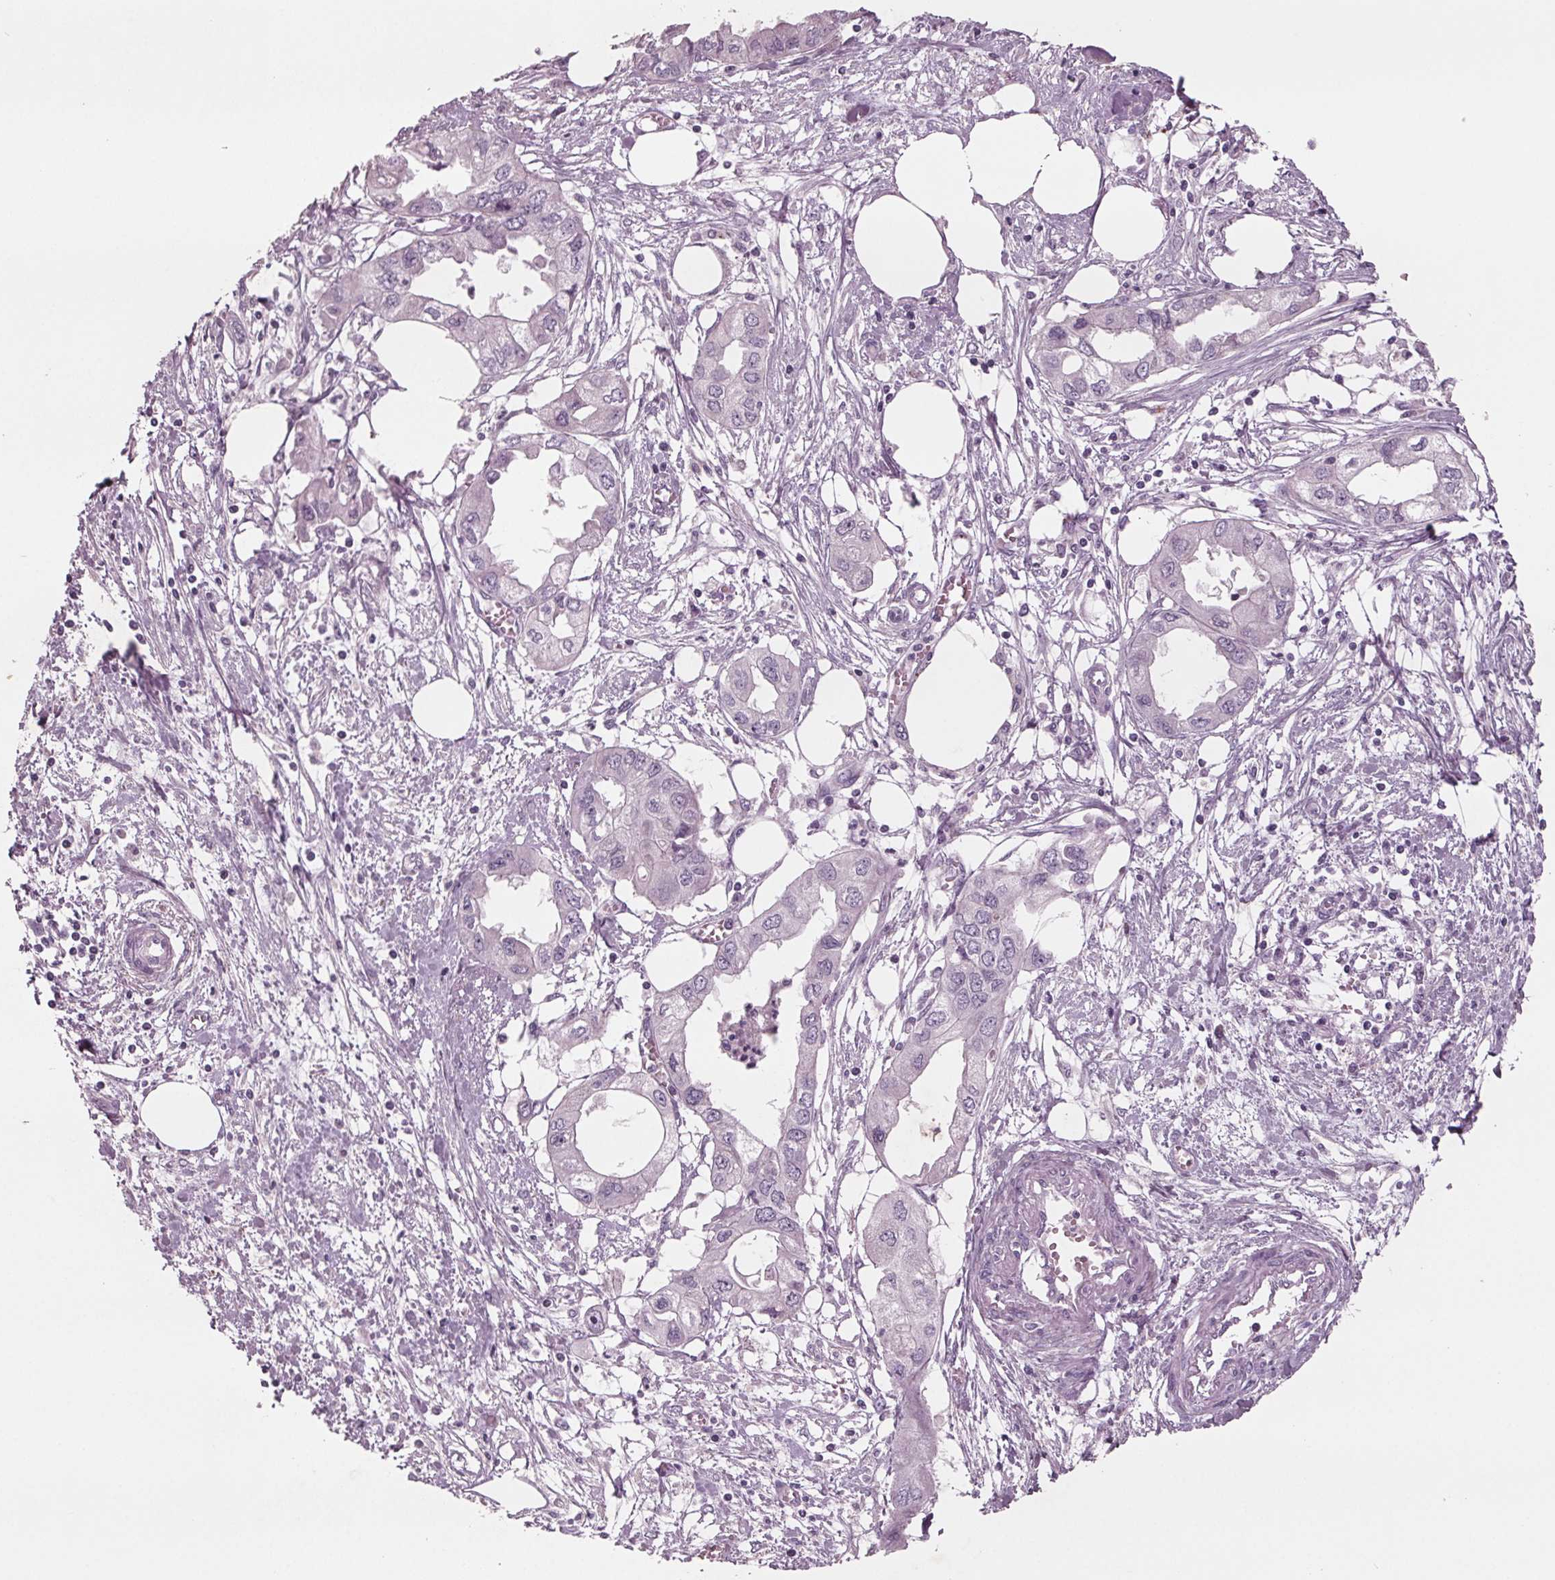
{"staining": {"intensity": "negative", "quantity": "none", "location": "none"}, "tissue": "endometrial cancer", "cell_type": "Tumor cells", "image_type": "cancer", "snomed": [{"axis": "morphology", "description": "Adenocarcinoma, NOS"}, {"axis": "morphology", "description": "Adenocarcinoma, metastatic, NOS"}, {"axis": "topography", "description": "Adipose tissue"}, {"axis": "topography", "description": "Endometrium"}], "caption": "Tumor cells are negative for brown protein staining in endometrial adenocarcinoma. The staining is performed using DAB (3,3'-diaminobenzidine) brown chromogen with nuclei counter-stained in using hematoxylin.", "gene": "BHLHE22", "patient": {"sex": "female", "age": 67}}